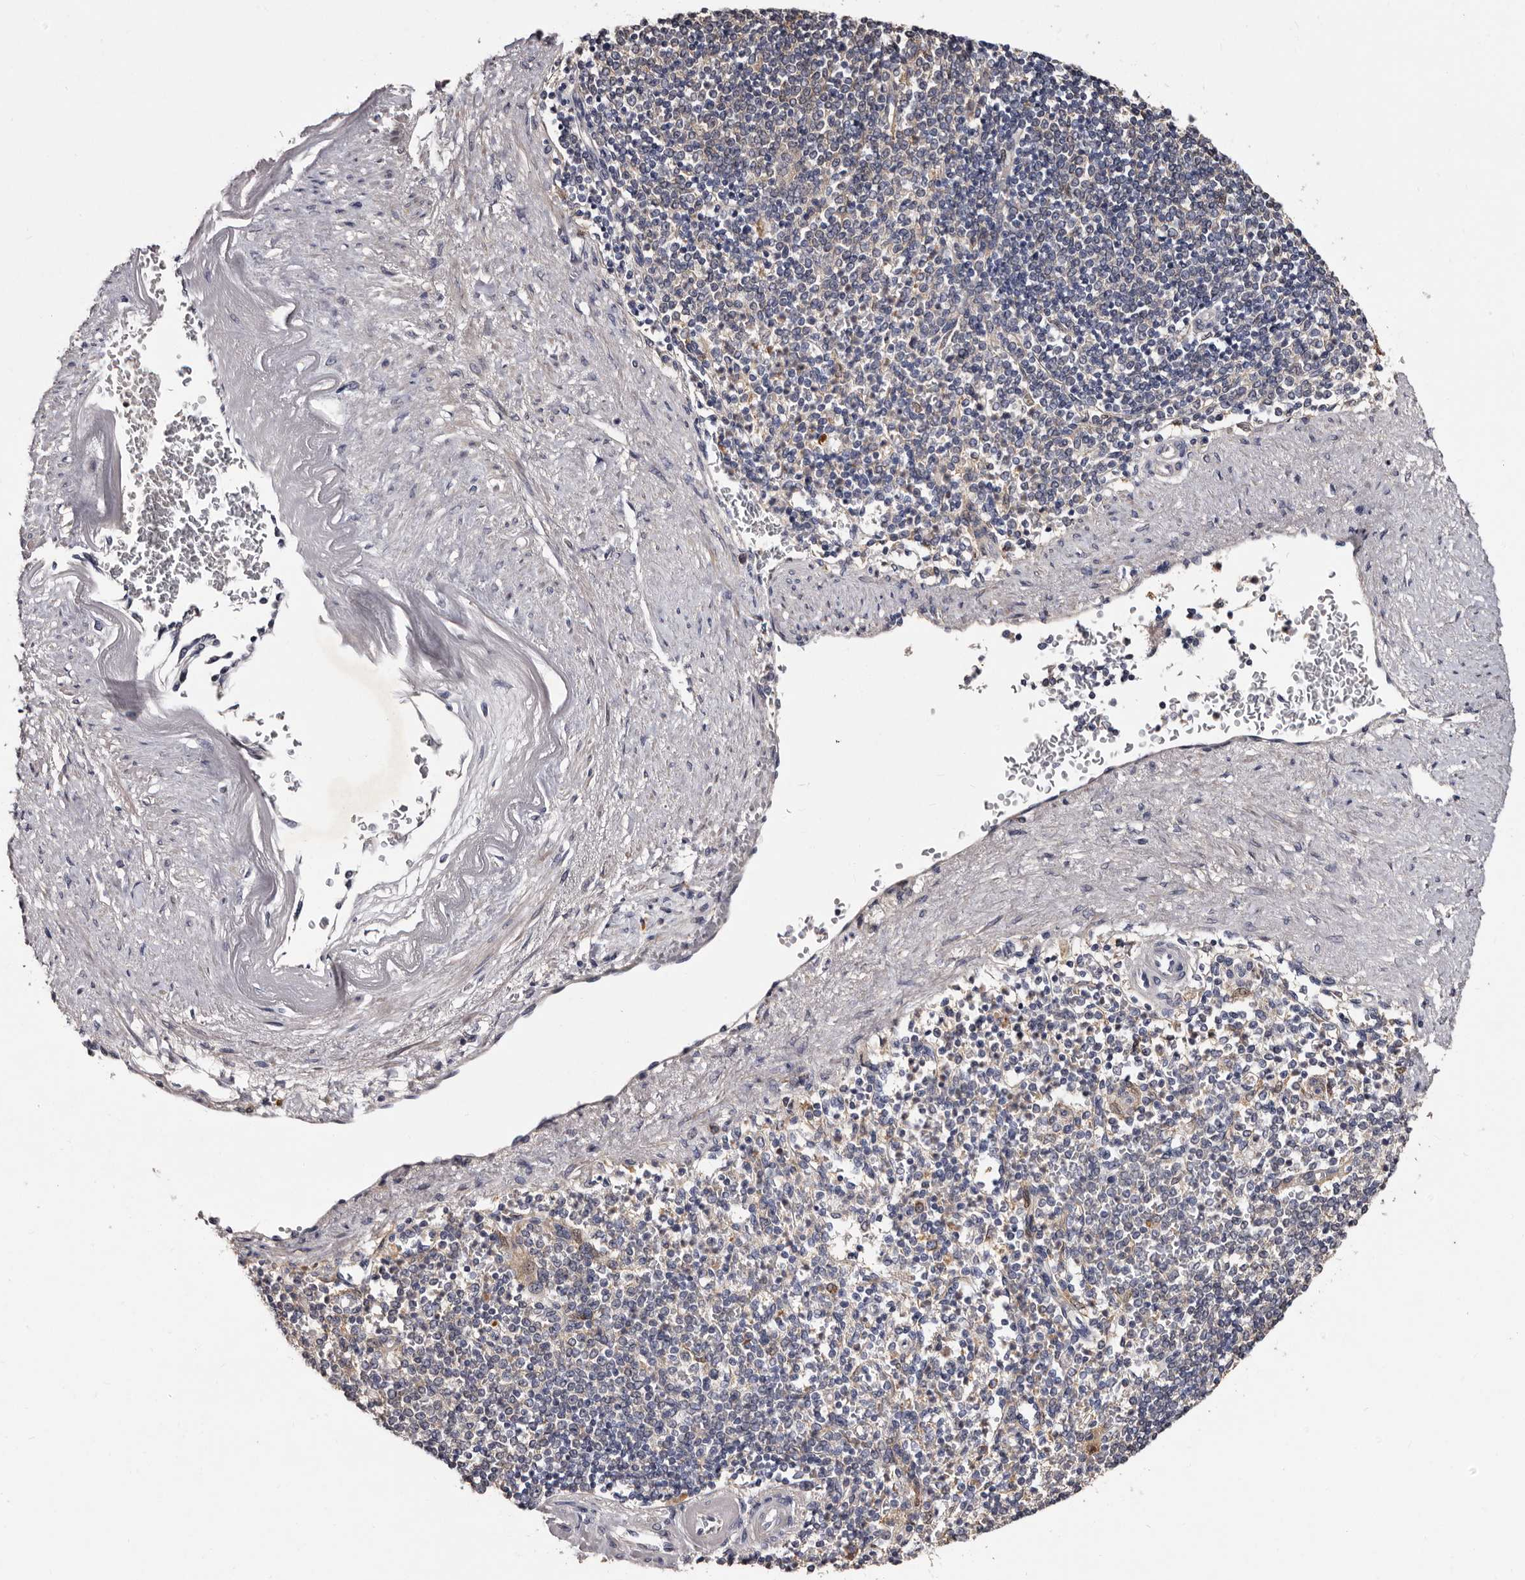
{"staining": {"intensity": "weak", "quantity": "<25%", "location": "cytoplasmic/membranous"}, "tissue": "spleen", "cell_type": "Cells in red pulp", "image_type": "normal", "snomed": [{"axis": "morphology", "description": "Normal tissue, NOS"}, {"axis": "topography", "description": "Spleen"}], "caption": "Protein analysis of unremarkable spleen reveals no significant staining in cells in red pulp. (DAB immunohistochemistry with hematoxylin counter stain).", "gene": "DNPH1", "patient": {"sex": "female", "age": 74}}